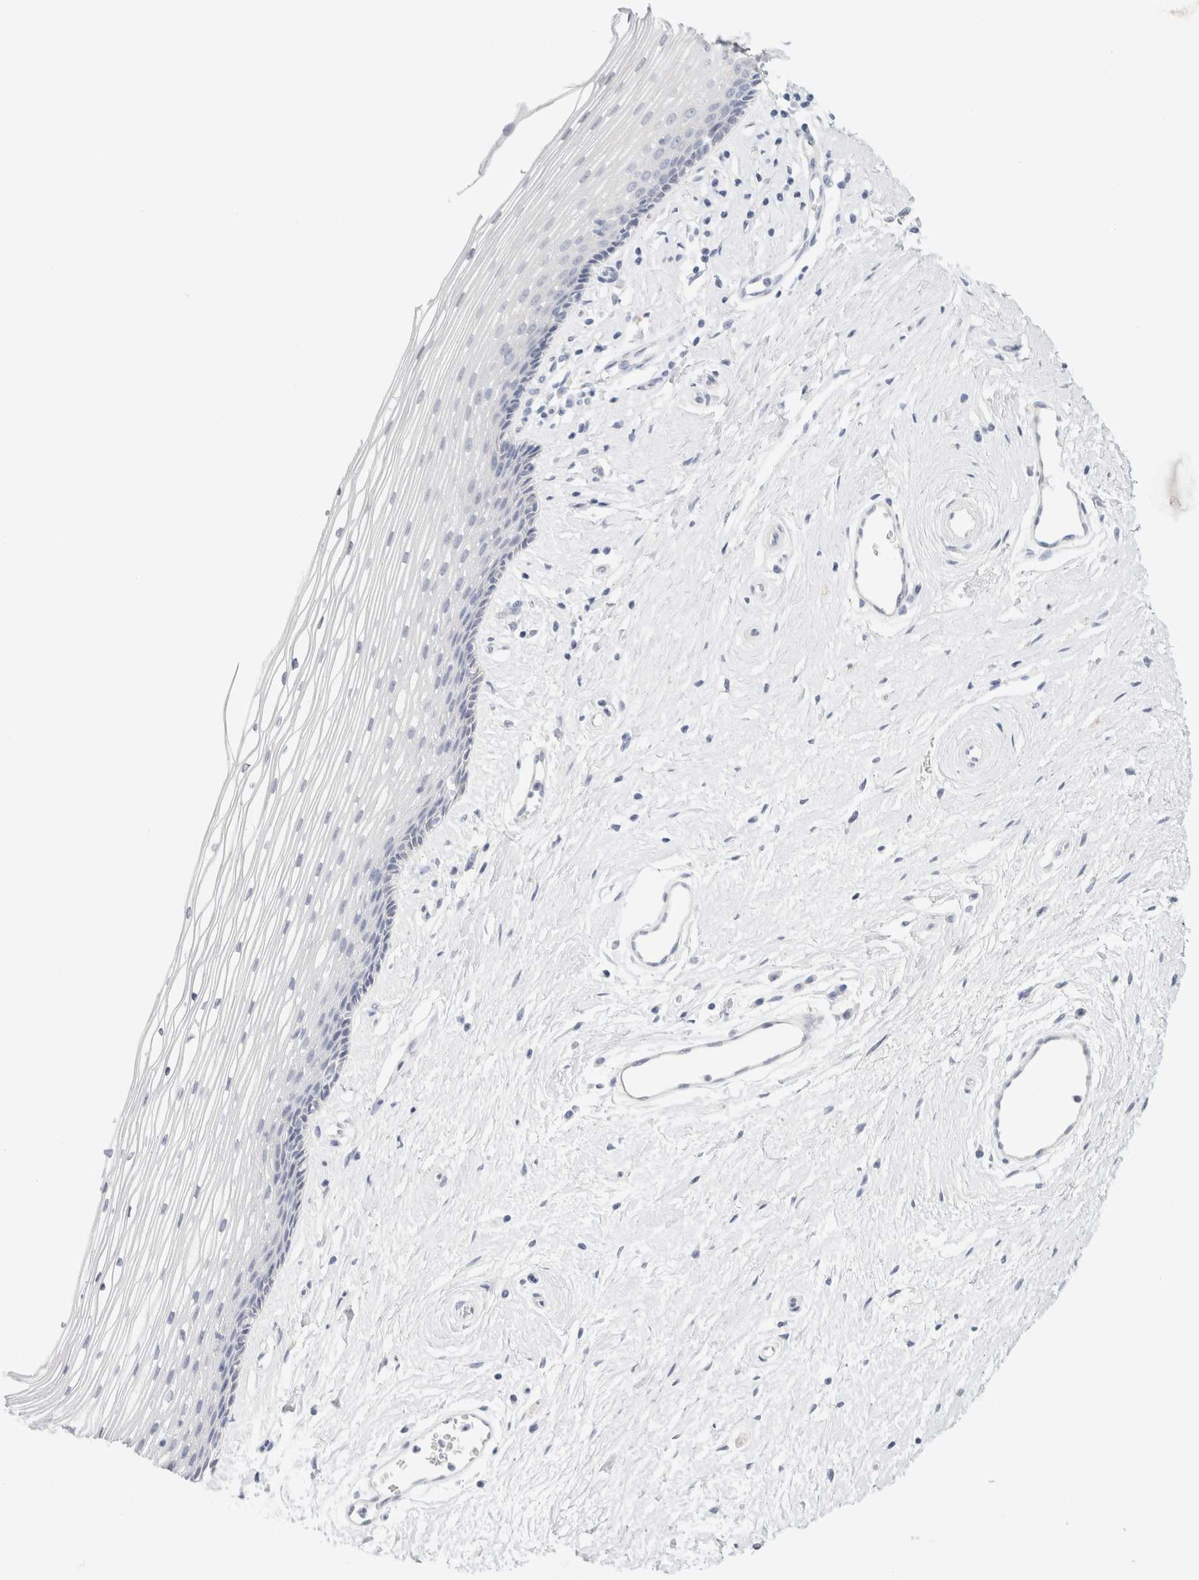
{"staining": {"intensity": "negative", "quantity": "none", "location": "none"}, "tissue": "vagina", "cell_type": "Squamous epithelial cells", "image_type": "normal", "snomed": [{"axis": "morphology", "description": "Normal tissue, NOS"}, {"axis": "topography", "description": "Vagina"}], "caption": "Micrograph shows no significant protein expression in squamous epithelial cells of benign vagina.", "gene": "RTN4", "patient": {"sex": "female", "age": 46}}